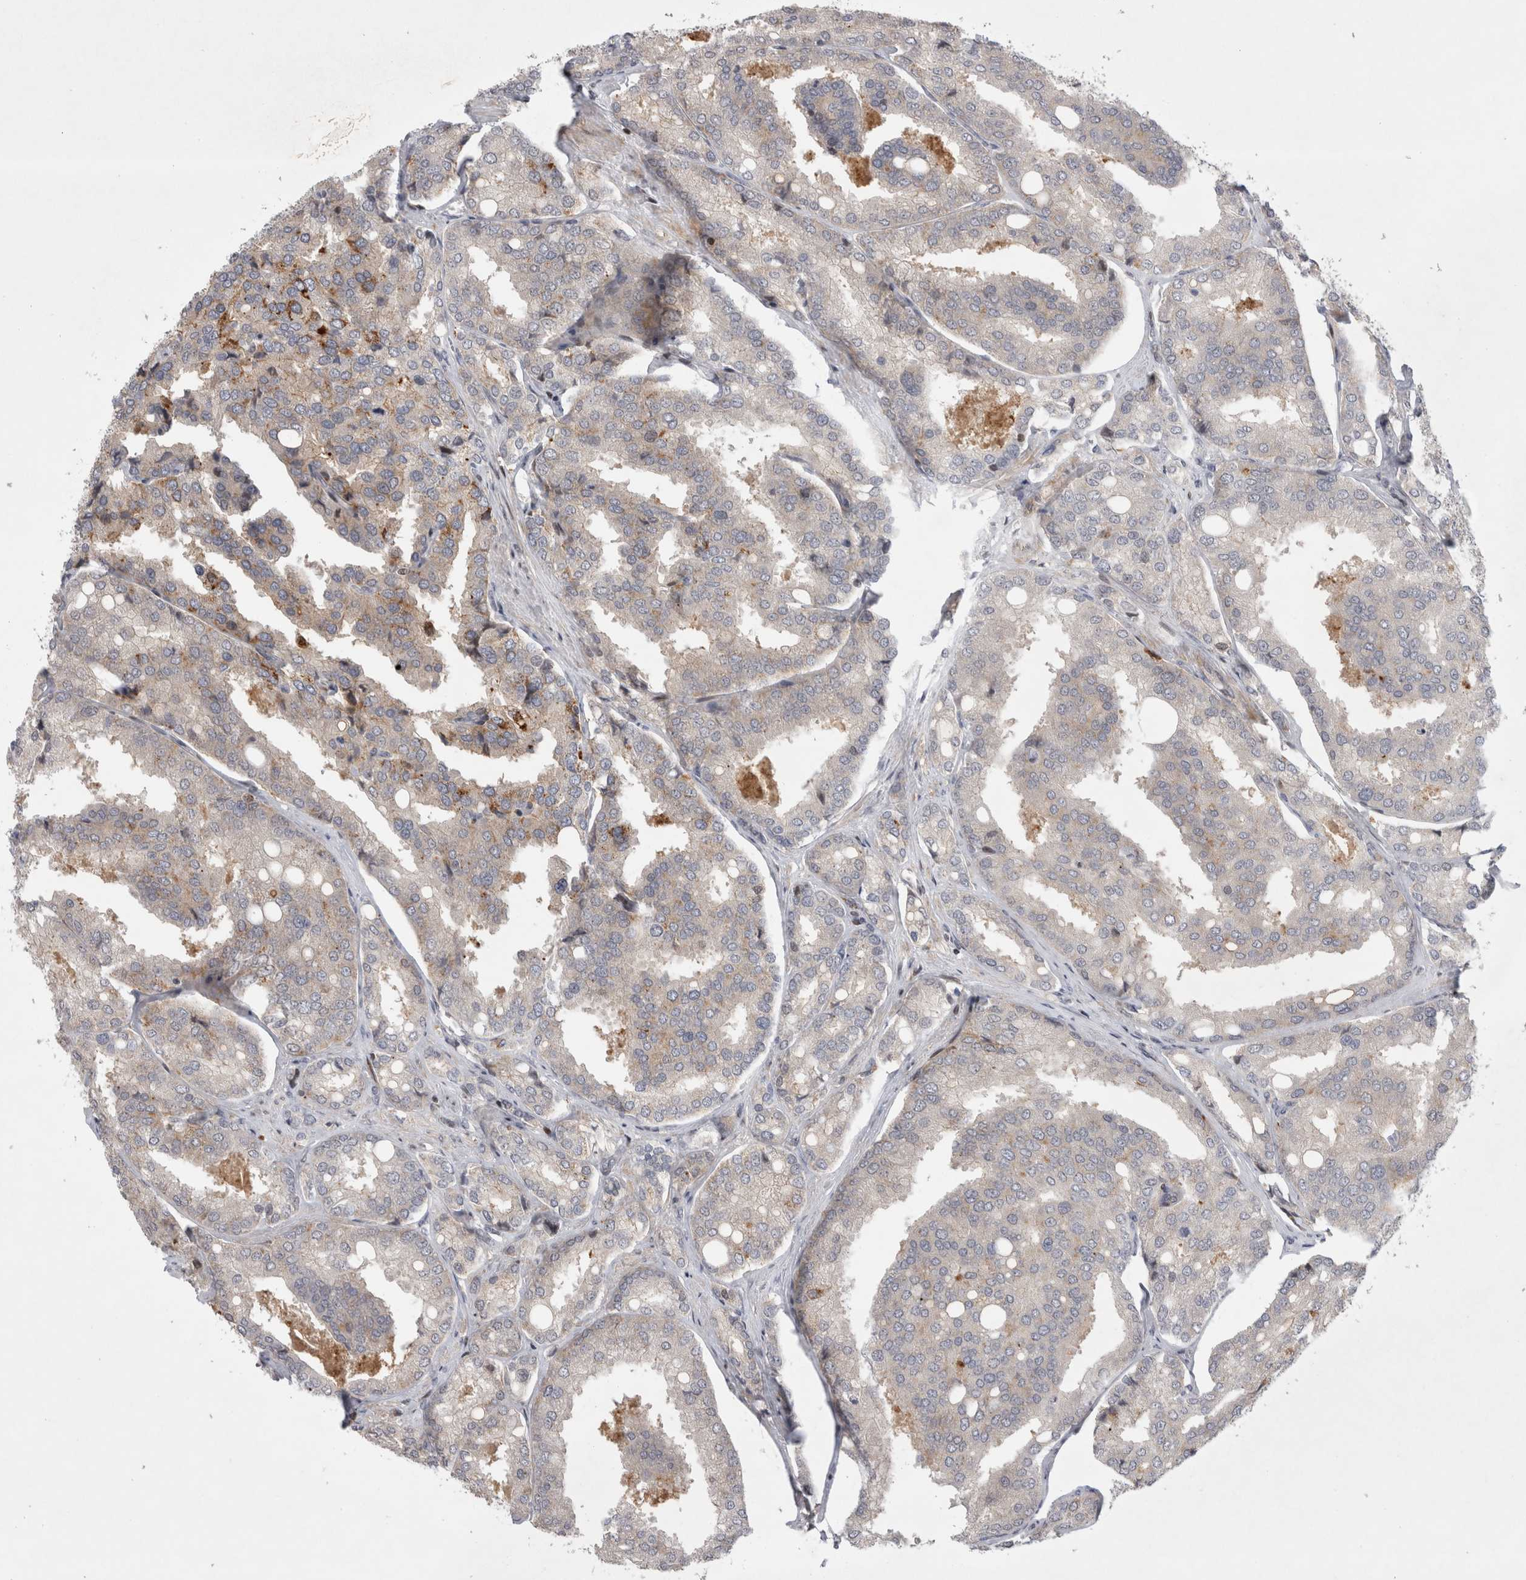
{"staining": {"intensity": "moderate", "quantity": "<25%", "location": "cytoplasmic/membranous"}, "tissue": "prostate cancer", "cell_type": "Tumor cells", "image_type": "cancer", "snomed": [{"axis": "morphology", "description": "Adenocarcinoma, High grade"}, {"axis": "topography", "description": "Prostate"}], "caption": "IHC of prostate high-grade adenocarcinoma exhibits low levels of moderate cytoplasmic/membranous staining in about <25% of tumor cells. Nuclei are stained in blue.", "gene": "PLEKHM1", "patient": {"sex": "male", "age": 50}}